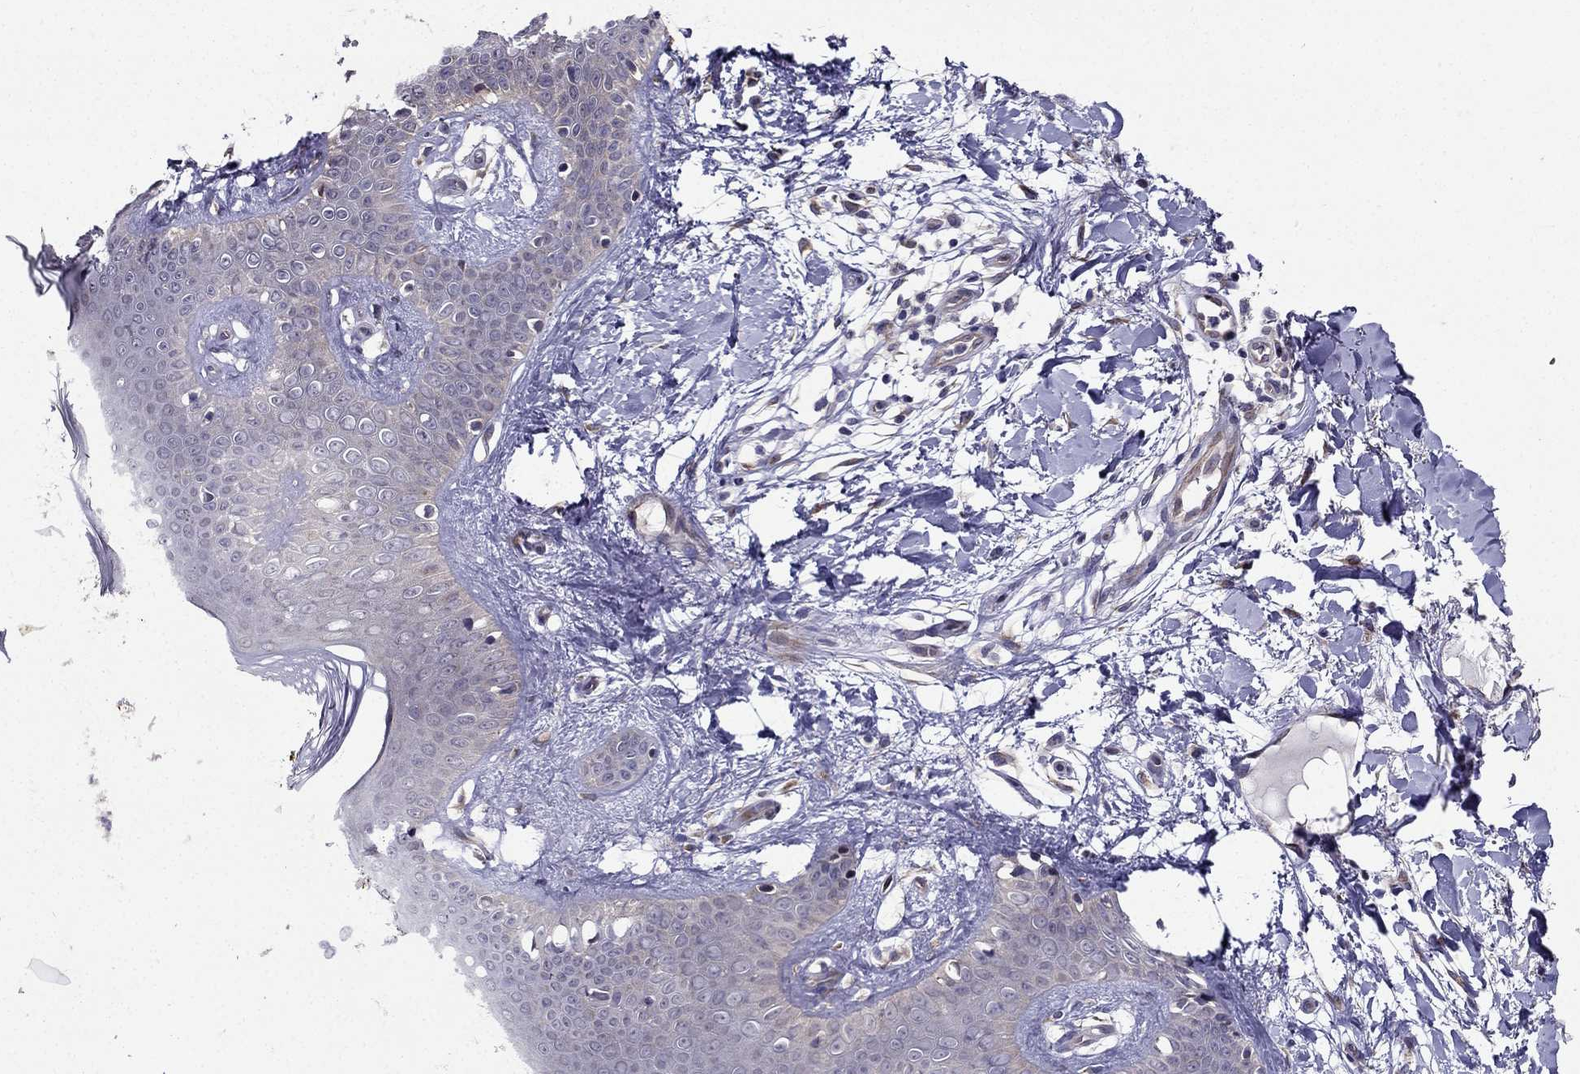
{"staining": {"intensity": "weak", "quantity": "25%-75%", "location": "cytoplasmic/membranous"}, "tissue": "skin", "cell_type": "Fibroblasts", "image_type": "normal", "snomed": [{"axis": "morphology", "description": "Normal tissue, NOS"}, {"axis": "topography", "description": "Skin"}], "caption": "Normal skin shows weak cytoplasmic/membranous positivity in approximately 25%-75% of fibroblasts (DAB IHC, brown staining for protein, blue staining for nuclei)..", "gene": "ARHGEF28", "patient": {"sex": "female", "age": 34}}